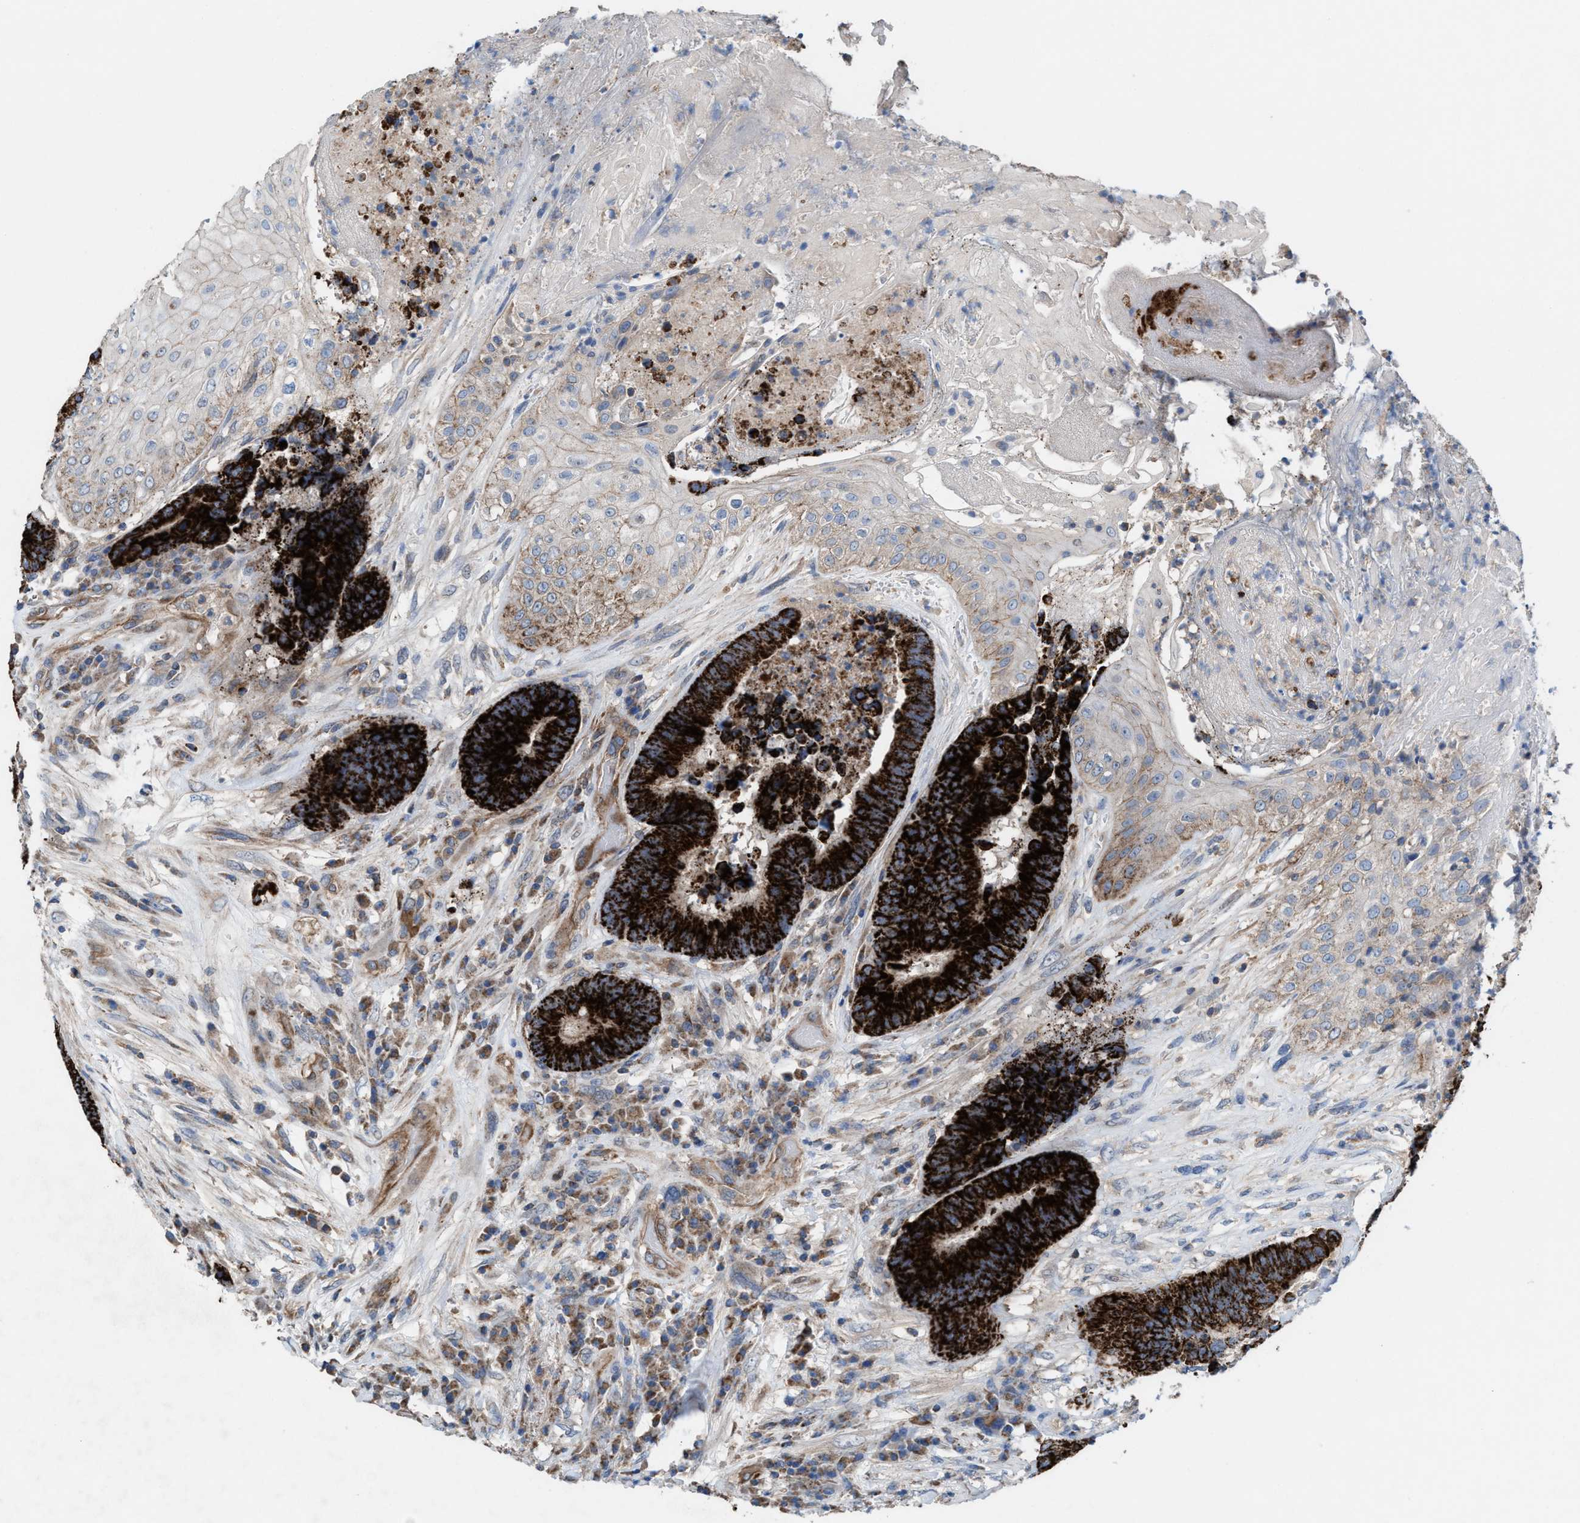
{"staining": {"intensity": "strong", "quantity": ">75%", "location": "cytoplasmic/membranous"}, "tissue": "colorectal cancer", "cell_type": "Tumor cells", "image_type": "cancer", "snomed": [{"axis": "morphology", "description": "Adenocarcinoma, NOS"}, {"axis": "topography", "description": "Rectum"}, {"axis": "topography", "description": "Anal"}], "caption": "High-power microscopy captured an immunohistochemistry histopathology image of colorectal cancer (adenocarcinoma), revealing strong cytoplasmic/membranous expression in about >75% of tumor cells.", "gene": "MRM1", "patient": {"sex": "female", "age": 89}}